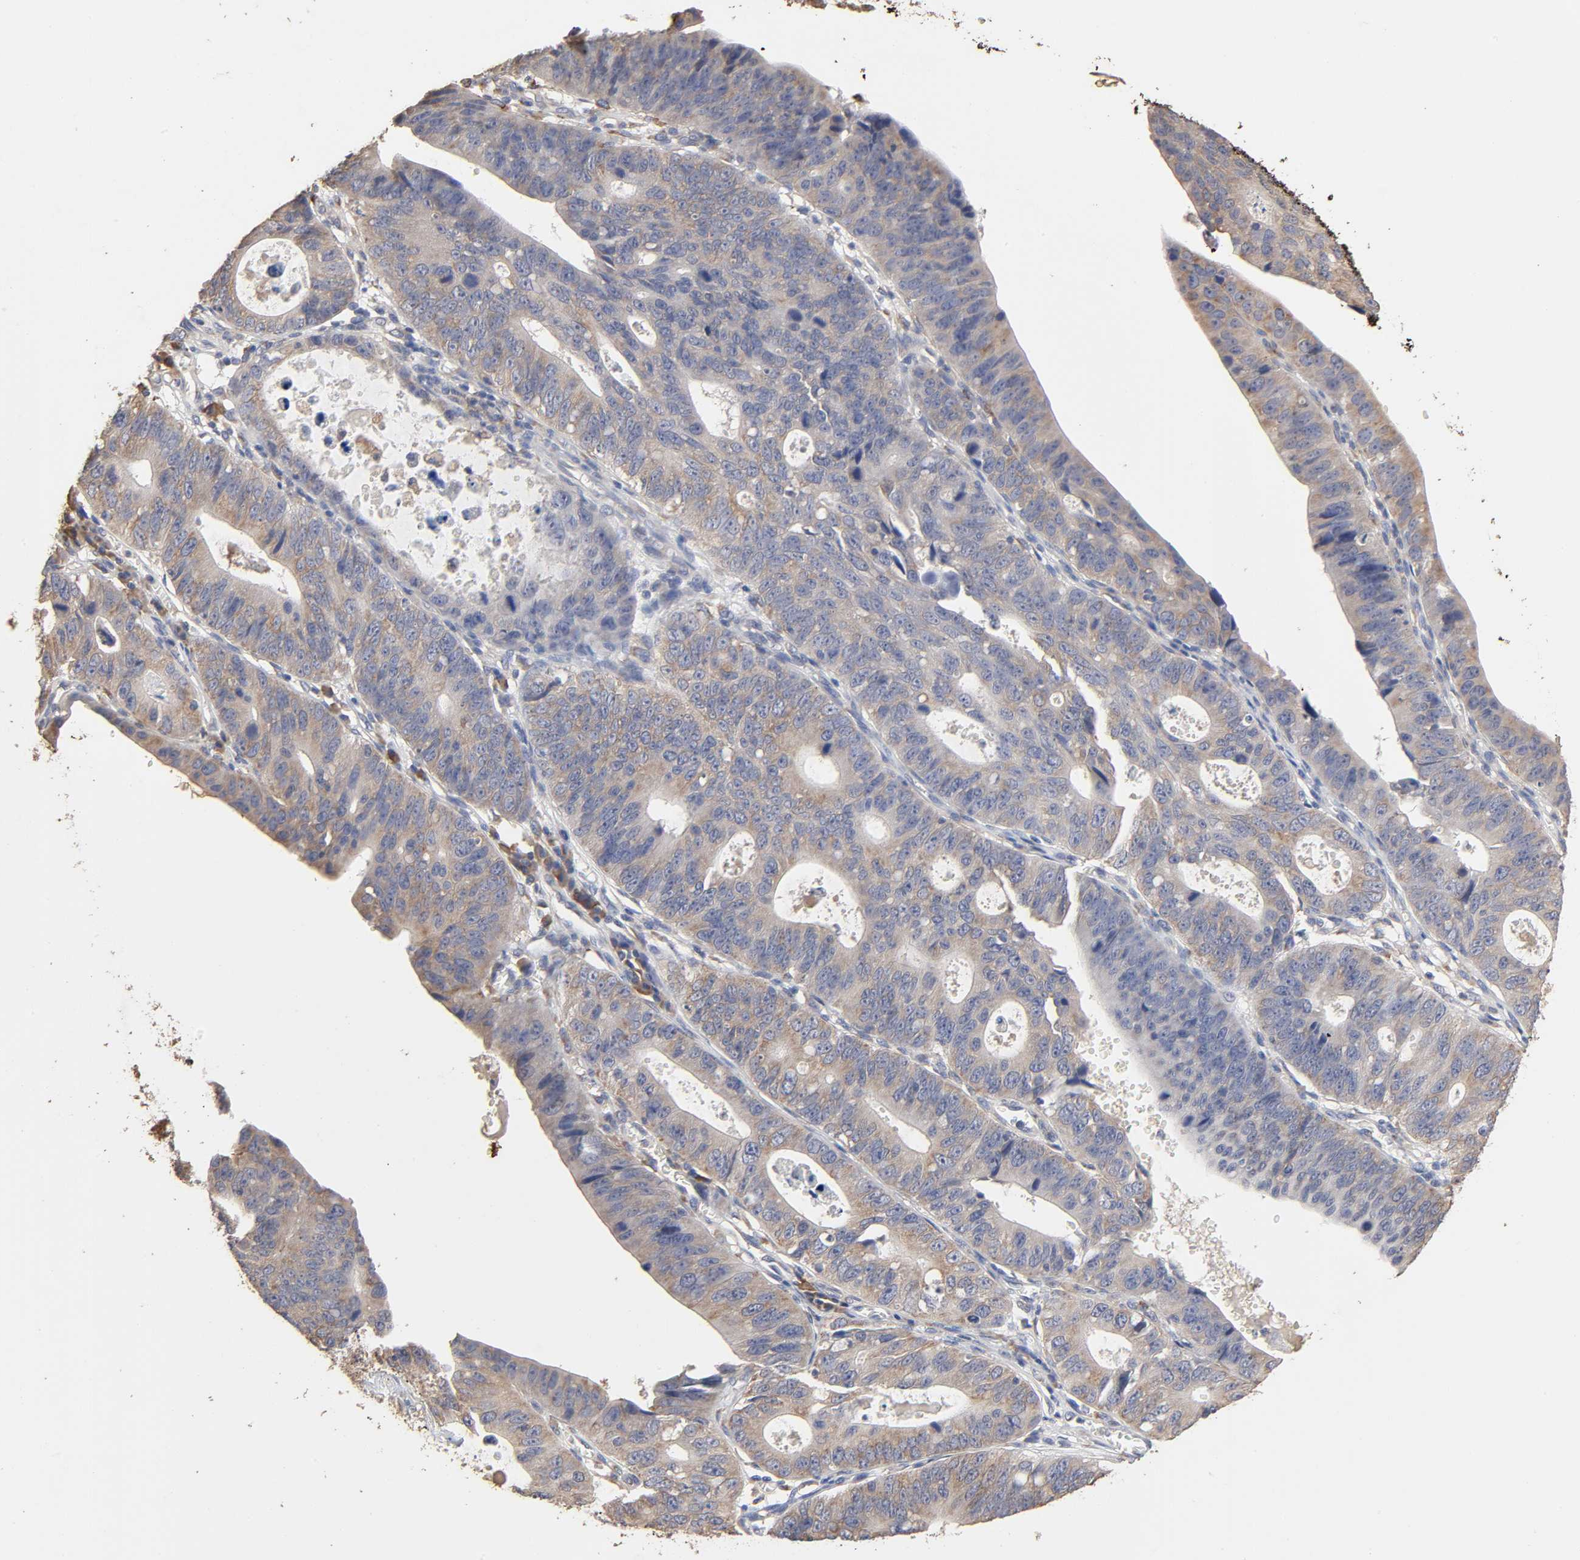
{"staining": {"intensity": "weak", "quantity": ">75%", "location": "cytoplasmic/membranous"}, "tissue": "stomach cancer", "cell_type": "Tumor cells", "image_type": "cancer", "snomed": [{"axis": "morphology", "description": "Adenocarcinoma, NOS"}, {"axis": "topography", "description": "Stomach"}], "caption": "Immunohistochemistry (IHC) (DAB (3,3'-diaminobenzidine)) staining of human adenocarcinoma (stomach) demonstrates weak cytoplasmic/membranous protein expression in approximately >75% of tumor cells.", "gene": "EIF4G2", "patient": {"sex": "male", "age": 59}}